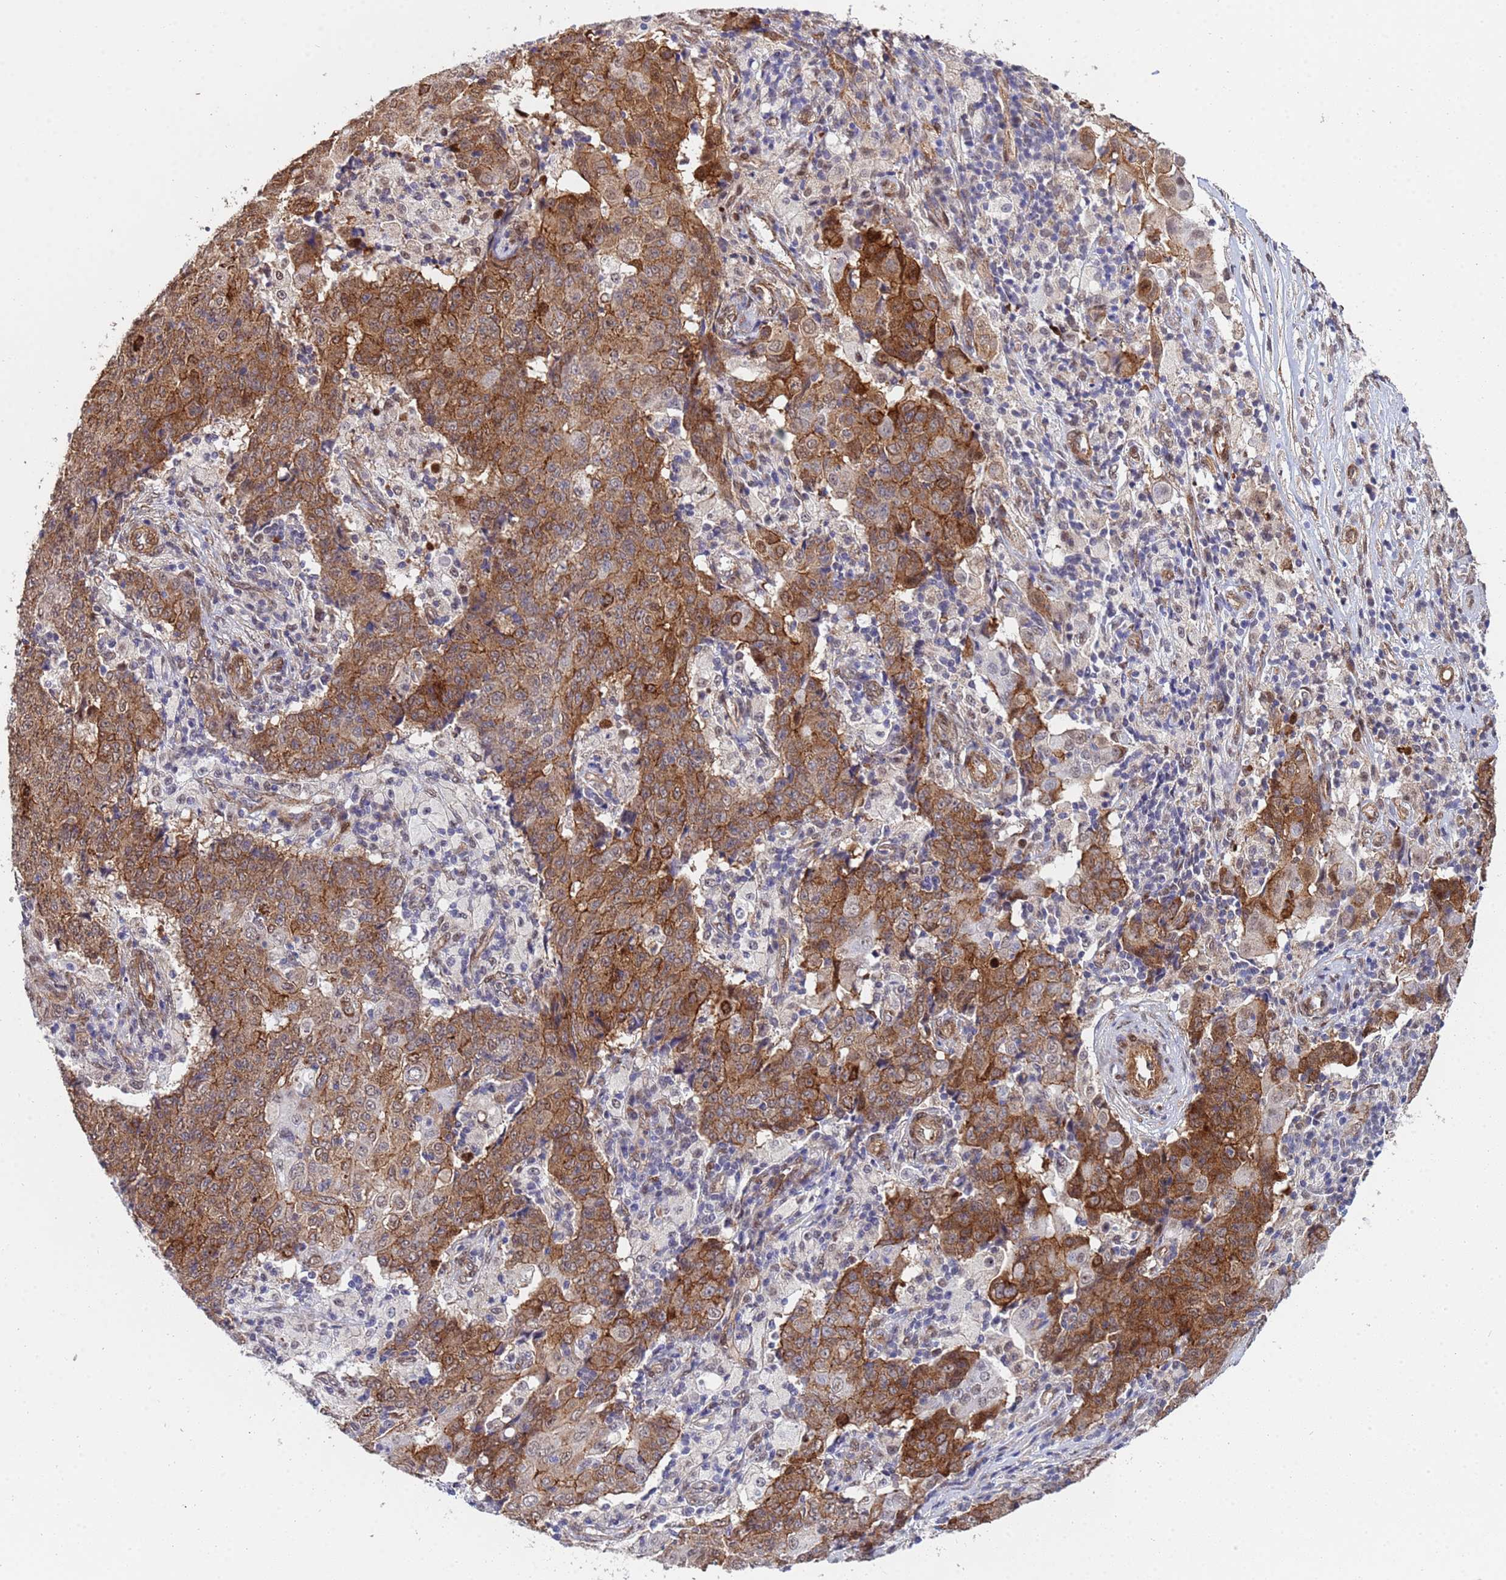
{"staining": {"intensity": "moderate", "quantity": ">75%", "location": "cytoplasmic/membranous"}, "tissue": "ovarian cancer", "cell_type": "Tumor cells", "image_type": "cancer", "snomed": [{"axis": "morphology", "description": "Carcinoma, endometroid"}, {"axis": "topography", "description": "Ovary"}], "caption": "Human endometroid carcinoma (ovarian) stained for a protein (brown) shows moderate cytoplasmic/membranous positive positivity in approximately >75% of tumor cells.", "gene": "TRIP6", "patient": {"sex": "female", "age": 42}}